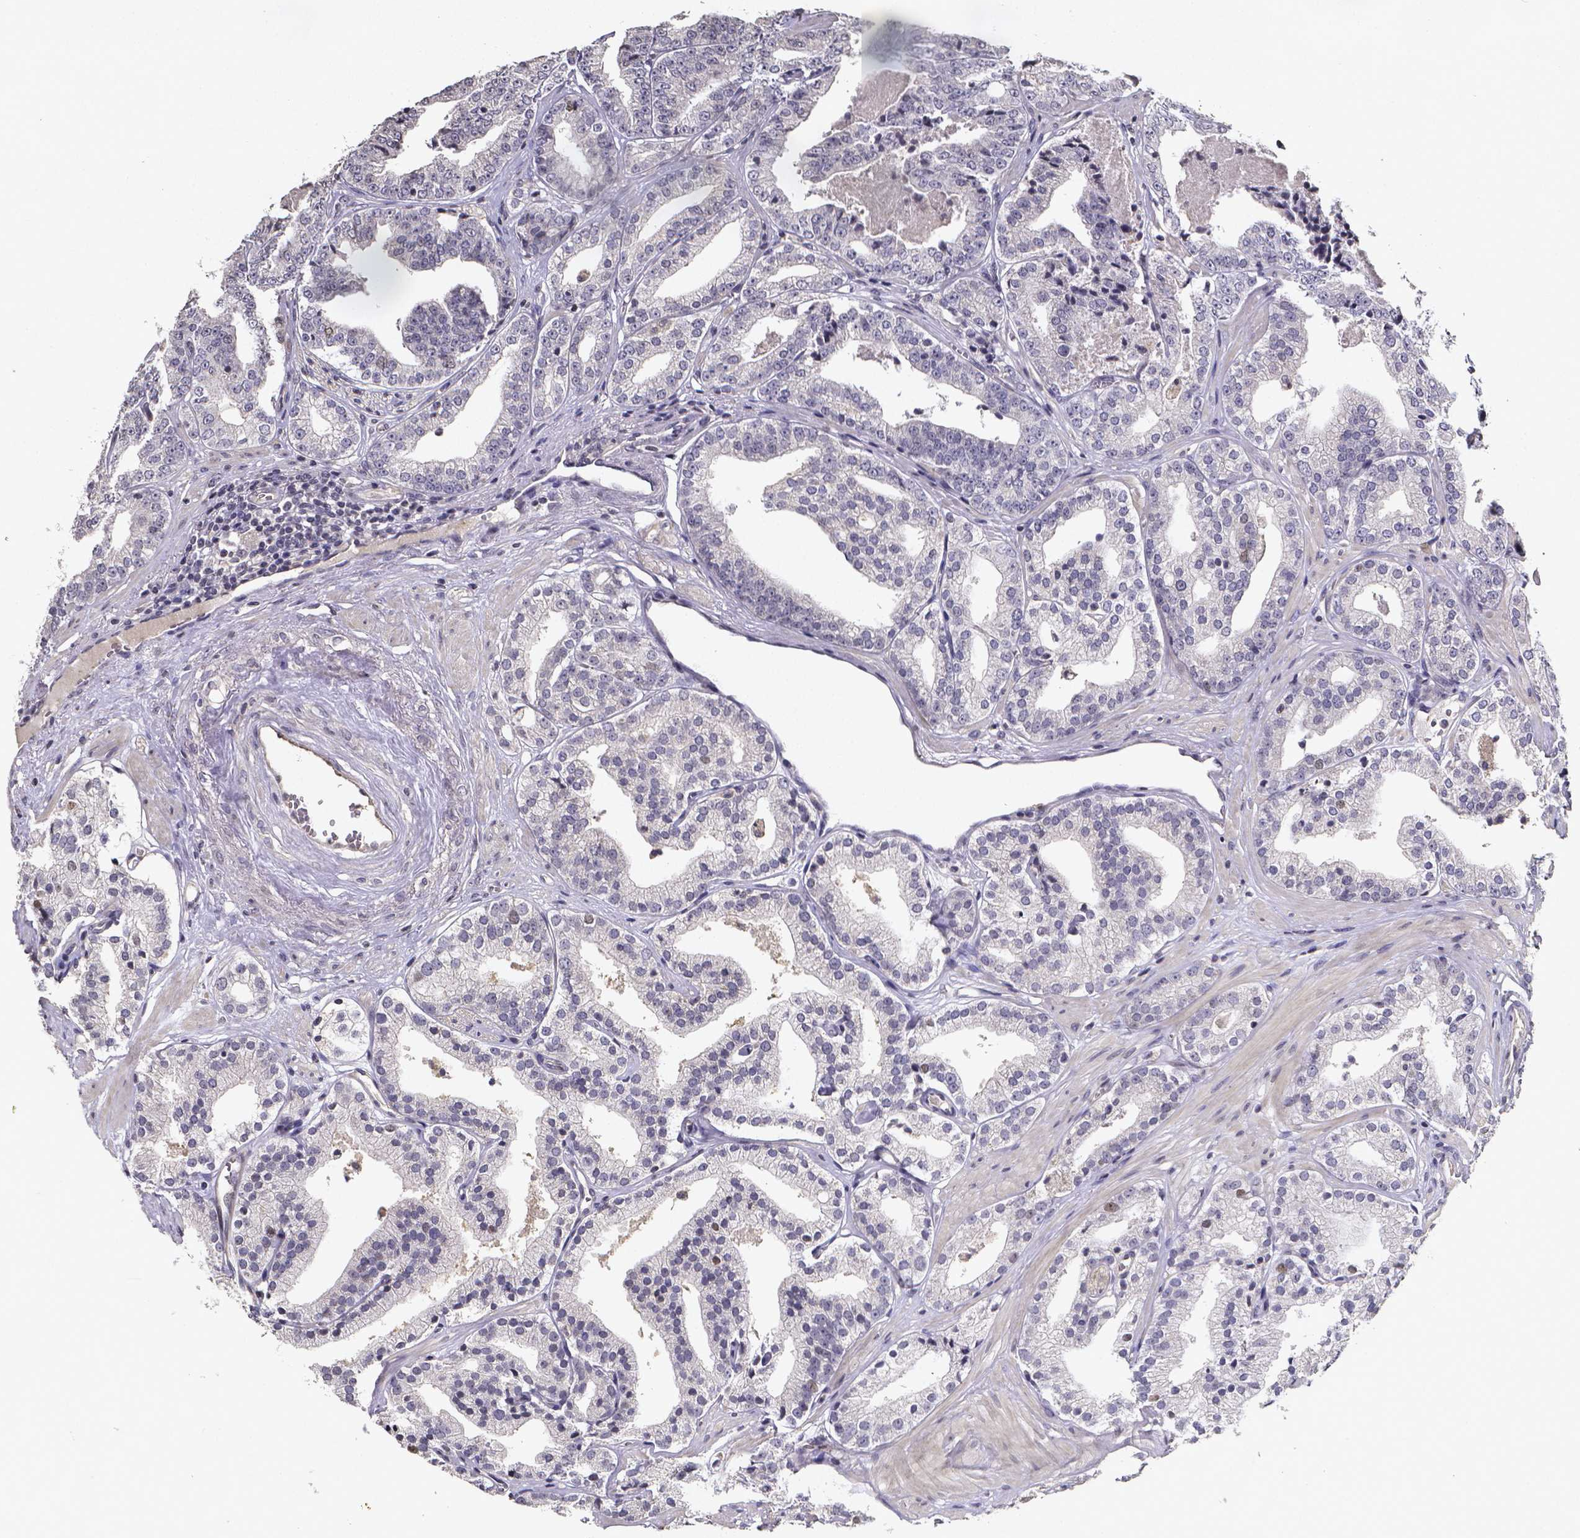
{"staining": {"intensity": "negative", "quantity": "none", "location": "none"}, "tissue": "prostate cancer", "cell_type": "Tumor cells", "image_type": "cancer", "snomed": [{"axis": "morphology", "description": "Adenocarcinoma, Low grade"}, {"axis": "topography", "description": "Prostate"}], "caption": "The IHC photomicrograph has no significant positivity in tumor cells of prostate cancer tissue.", "gene": "TP73", "patient": {"sex": "male", "age": 60}}